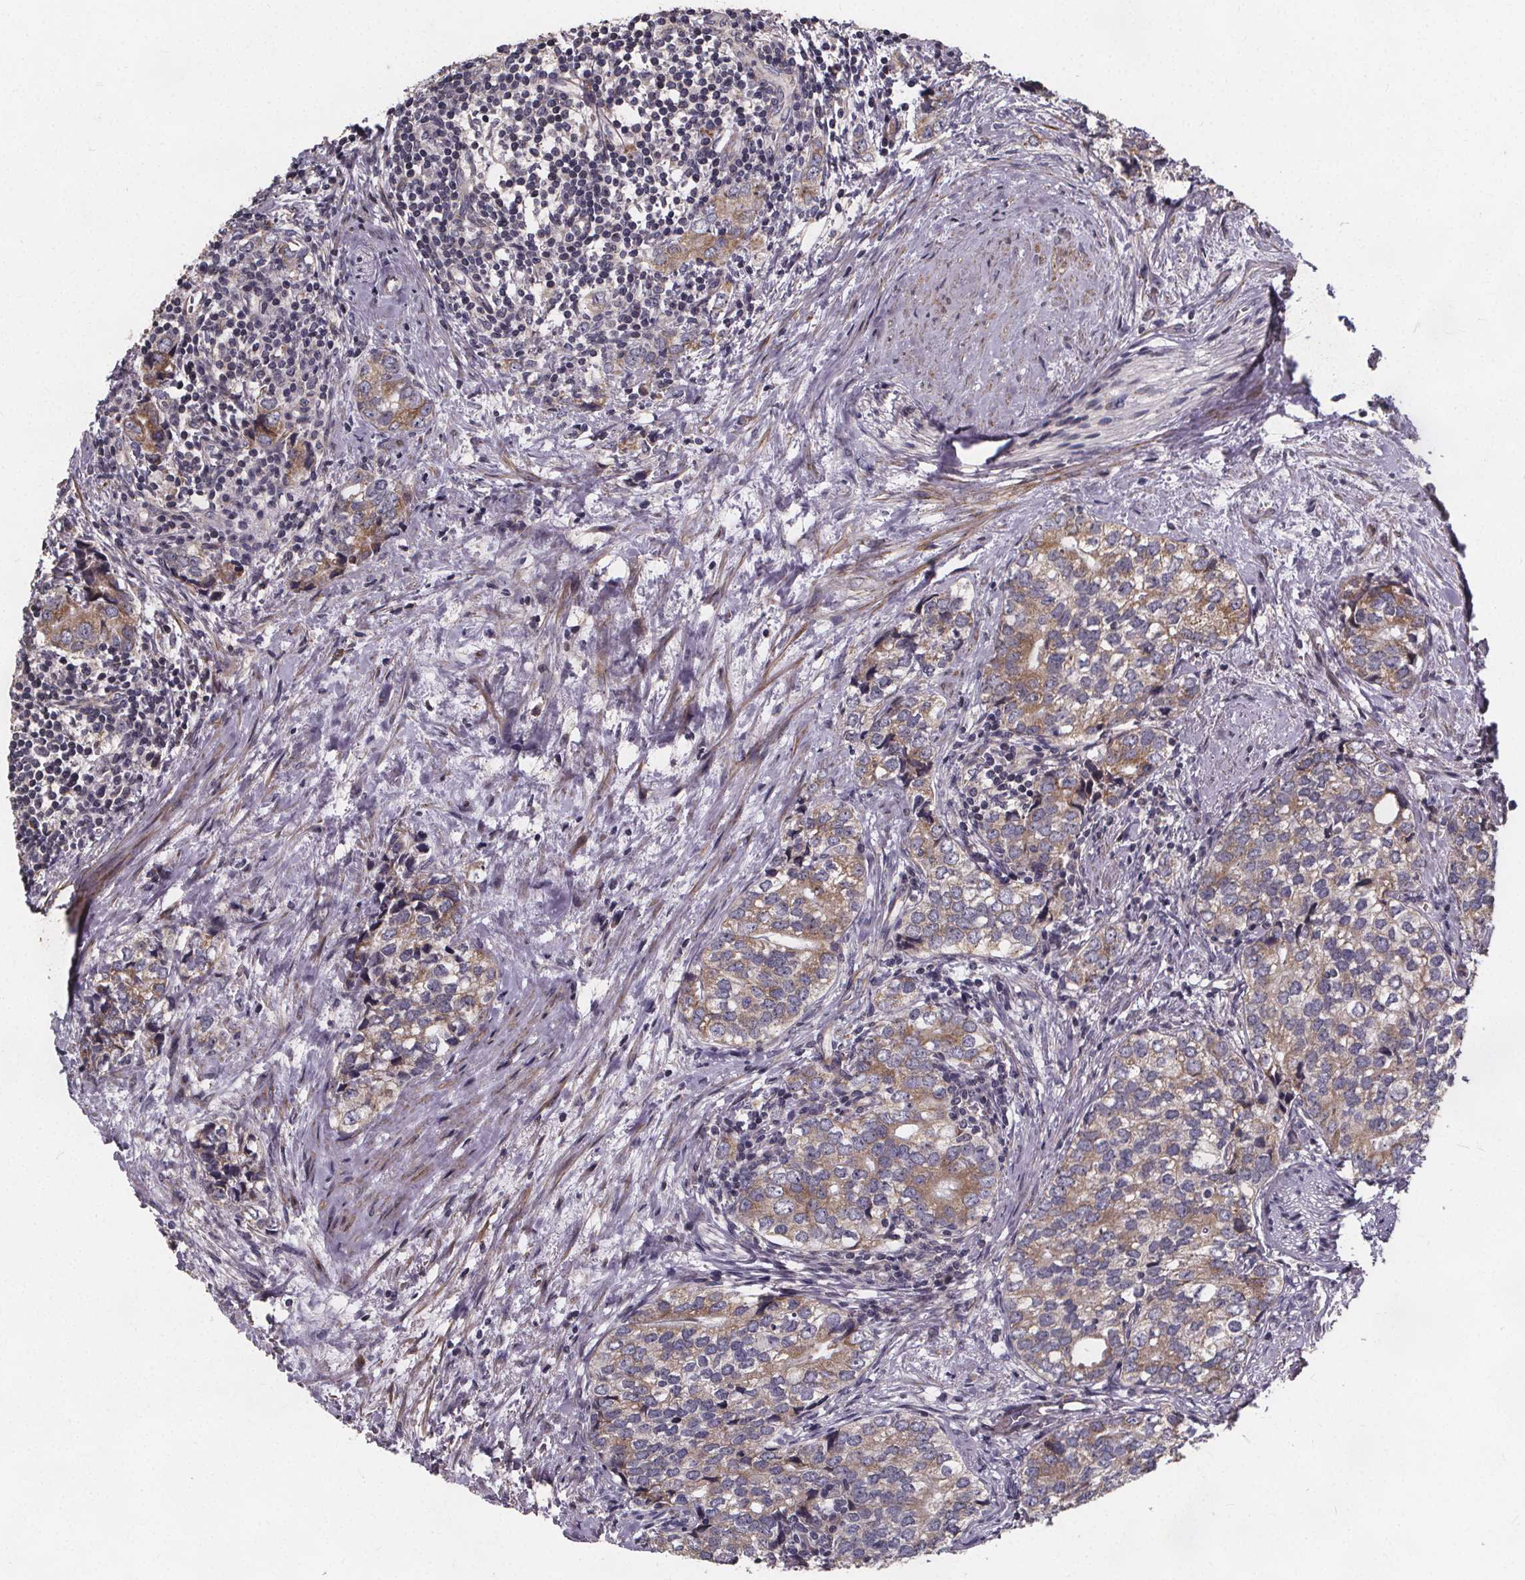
{"staining": {"intensity": "moderate", "quantity": "25%-75%", "location": "cytoplasmic/membranous"}, "tissue": "prostate cancer", "cell_type": "Tumor cells", "image_type": "cancer", "snomed": [{"axis": "morphology", "description": "Adenocarcinoma, NOS"}, {"axis": "topography", "description": "Prostate and seminal vesicle, NOS"}], "caption": "Adenocarcinoma (prostate) stained with a brown dye shows moderate cytoplasmic/membranous positive staining in approximately 25%-75% of tumor cells.", "gene": "YME1L1", "patient": {"sex": "male", "age": 63}}